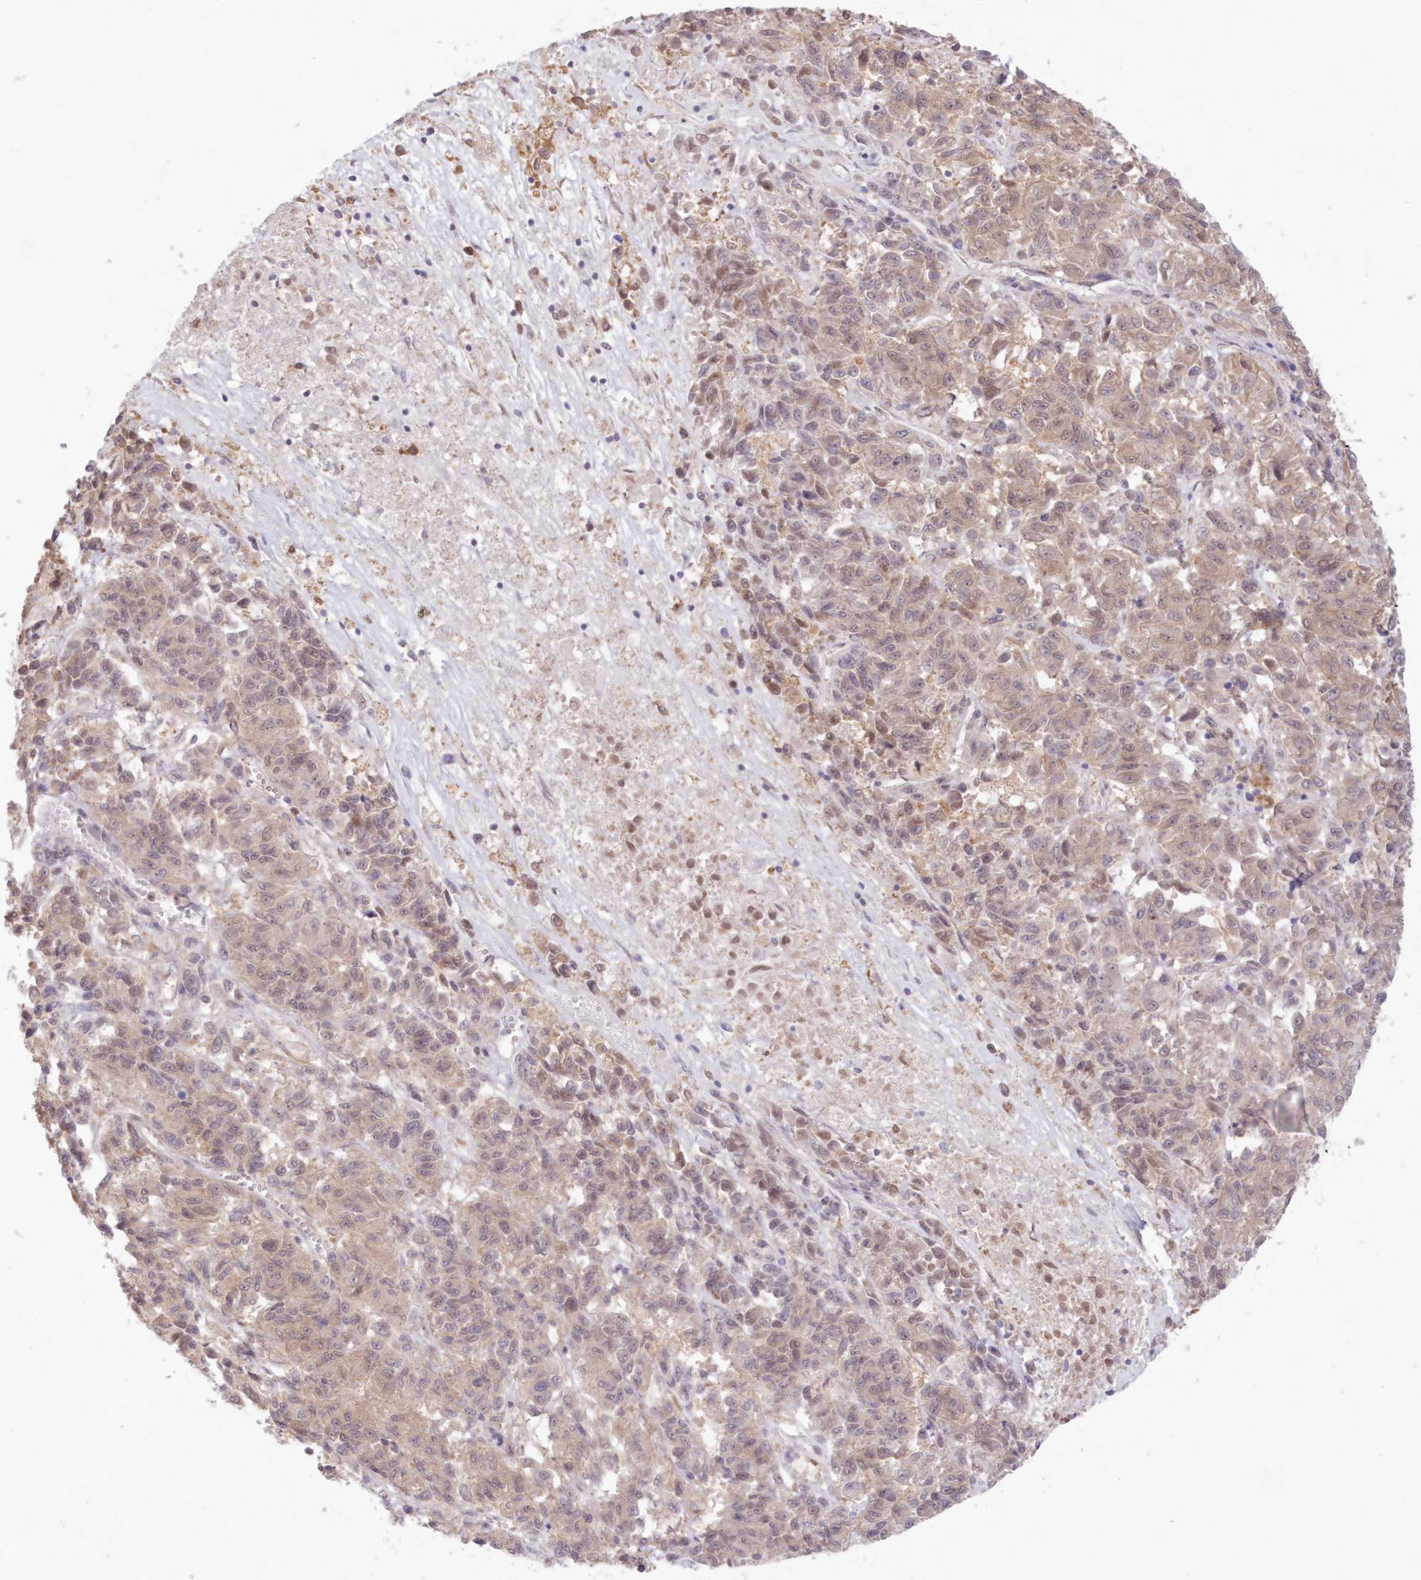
{"staining": {"intensity": "weak", "quantity": ">75%", "location": "cytoplasmic/membranous"}, "tissue": "melanoma", "cell_type": "Tumor cells", "image_type": "cancer", "snomed": [{"axis": "morphology", "description": "Malignant melanoma, Metastatic site"}, {"axis": "topography", "description": "Lung"}], "caption": "Immunohistochemistry of human malignant melanoma (metastatic site) reveals low levels of weak cytoplasmic/membranous staining in approximately >75% of tumor cells.", "gene": "RNPEP", "patient": {"sex": "male", "age": 64}}